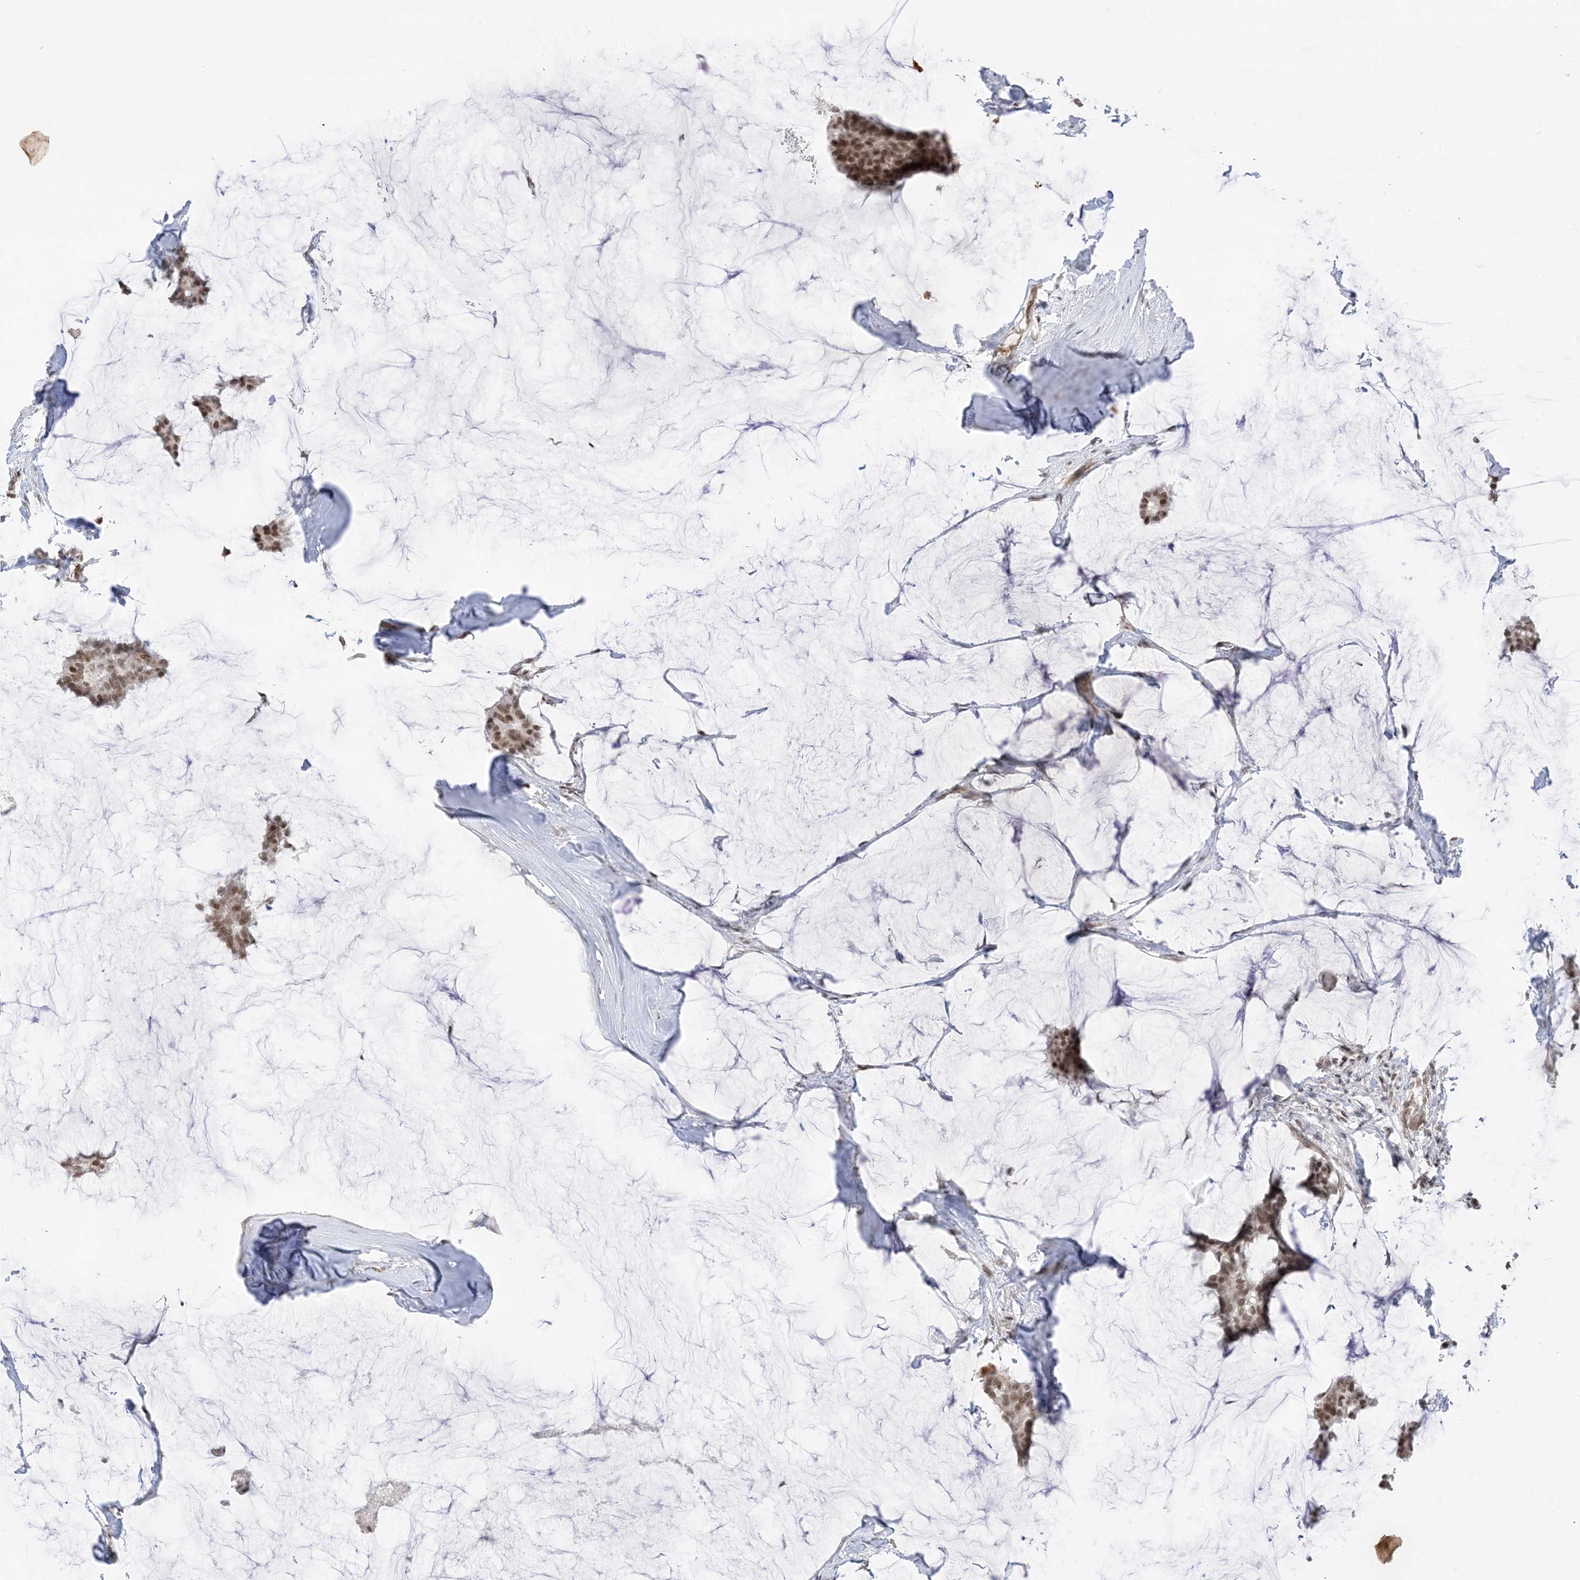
{"staining": {"intensity": "moderate", "quantity": ">75%", "location": "nuclear"}, "tissue": "breast cancer", "cell_type": "Tumor cells", "image_type": "cancer", "snomed": [{"axis": "morphology", "description": "Duct carcinoma"}, {"axis": "topography", "description": "Breast"}], "caption": "This is an image of immunohistochemistry (IHC) staining of breast cancer, which shows moderate expression in the nuclear of tumor cells.", "gene": "METAP1D", "patient": {"sex": "female", "age": 93}}